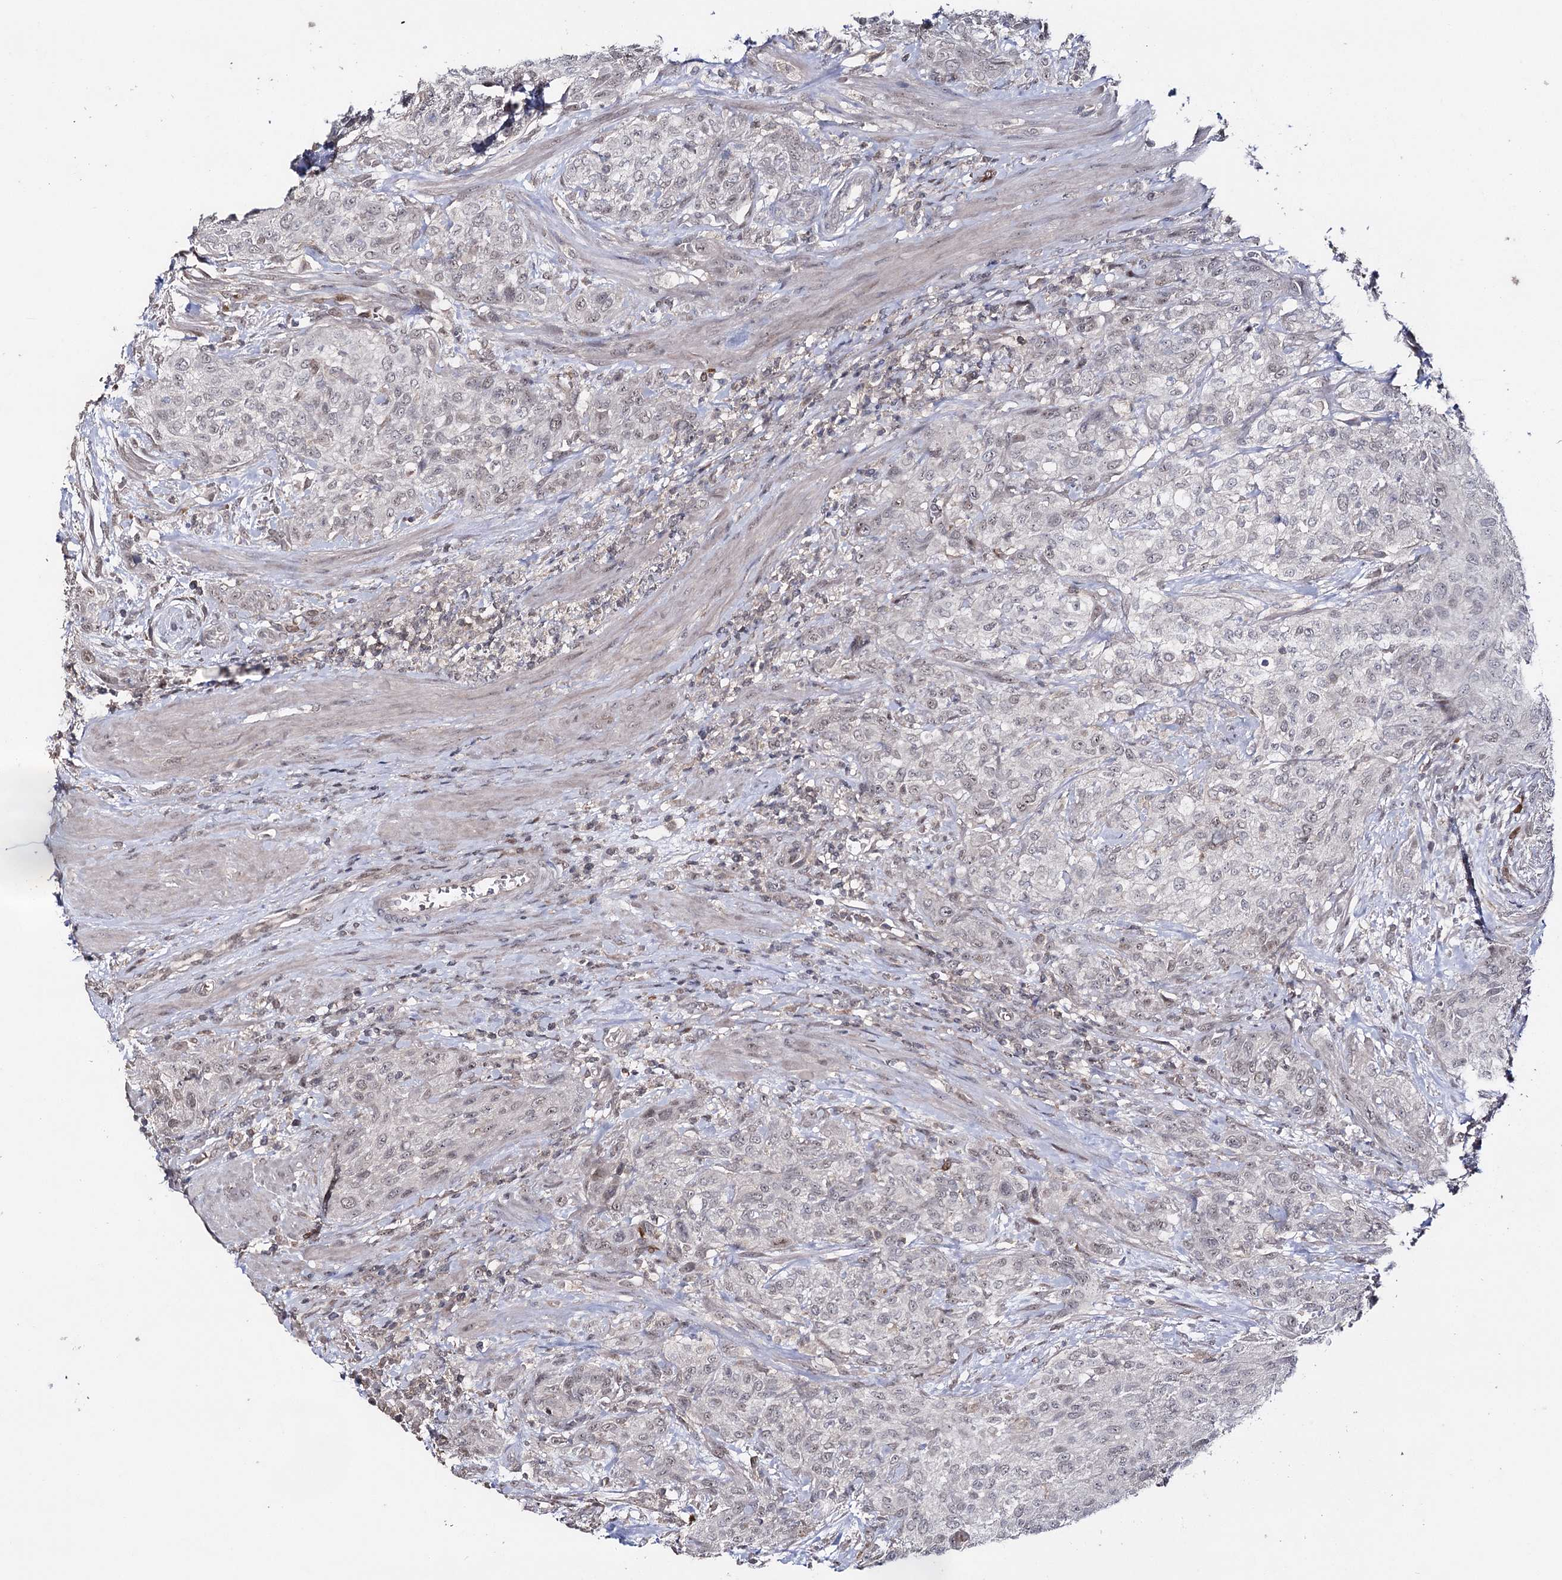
{"staining": {"intensity": "negative", "quantity": "none", "location": "none"}, "tissue": "urothelial cancer", "cell_type": "Tumor cells", "image_type": "cancer", "snomed": [{"axis": "morphology", "description": "Normal tissue, NOS"}, {"axis": "morphology", "description": "Urothelial carcinoma, NOS"}, {"axis": "topography", "description": "Urinary bladder"}, {"axis": "topography", "description": "Peripheral nerve tissue"}], "caption": "Immunohistochemical staining of human urothelial cancer shows no significant positivity in tumor cells. (DAB immunohistochemistry (IHC), high magnification).", "gene": "HSD11B2", "patient": {"sex": "male", "age": 35}}